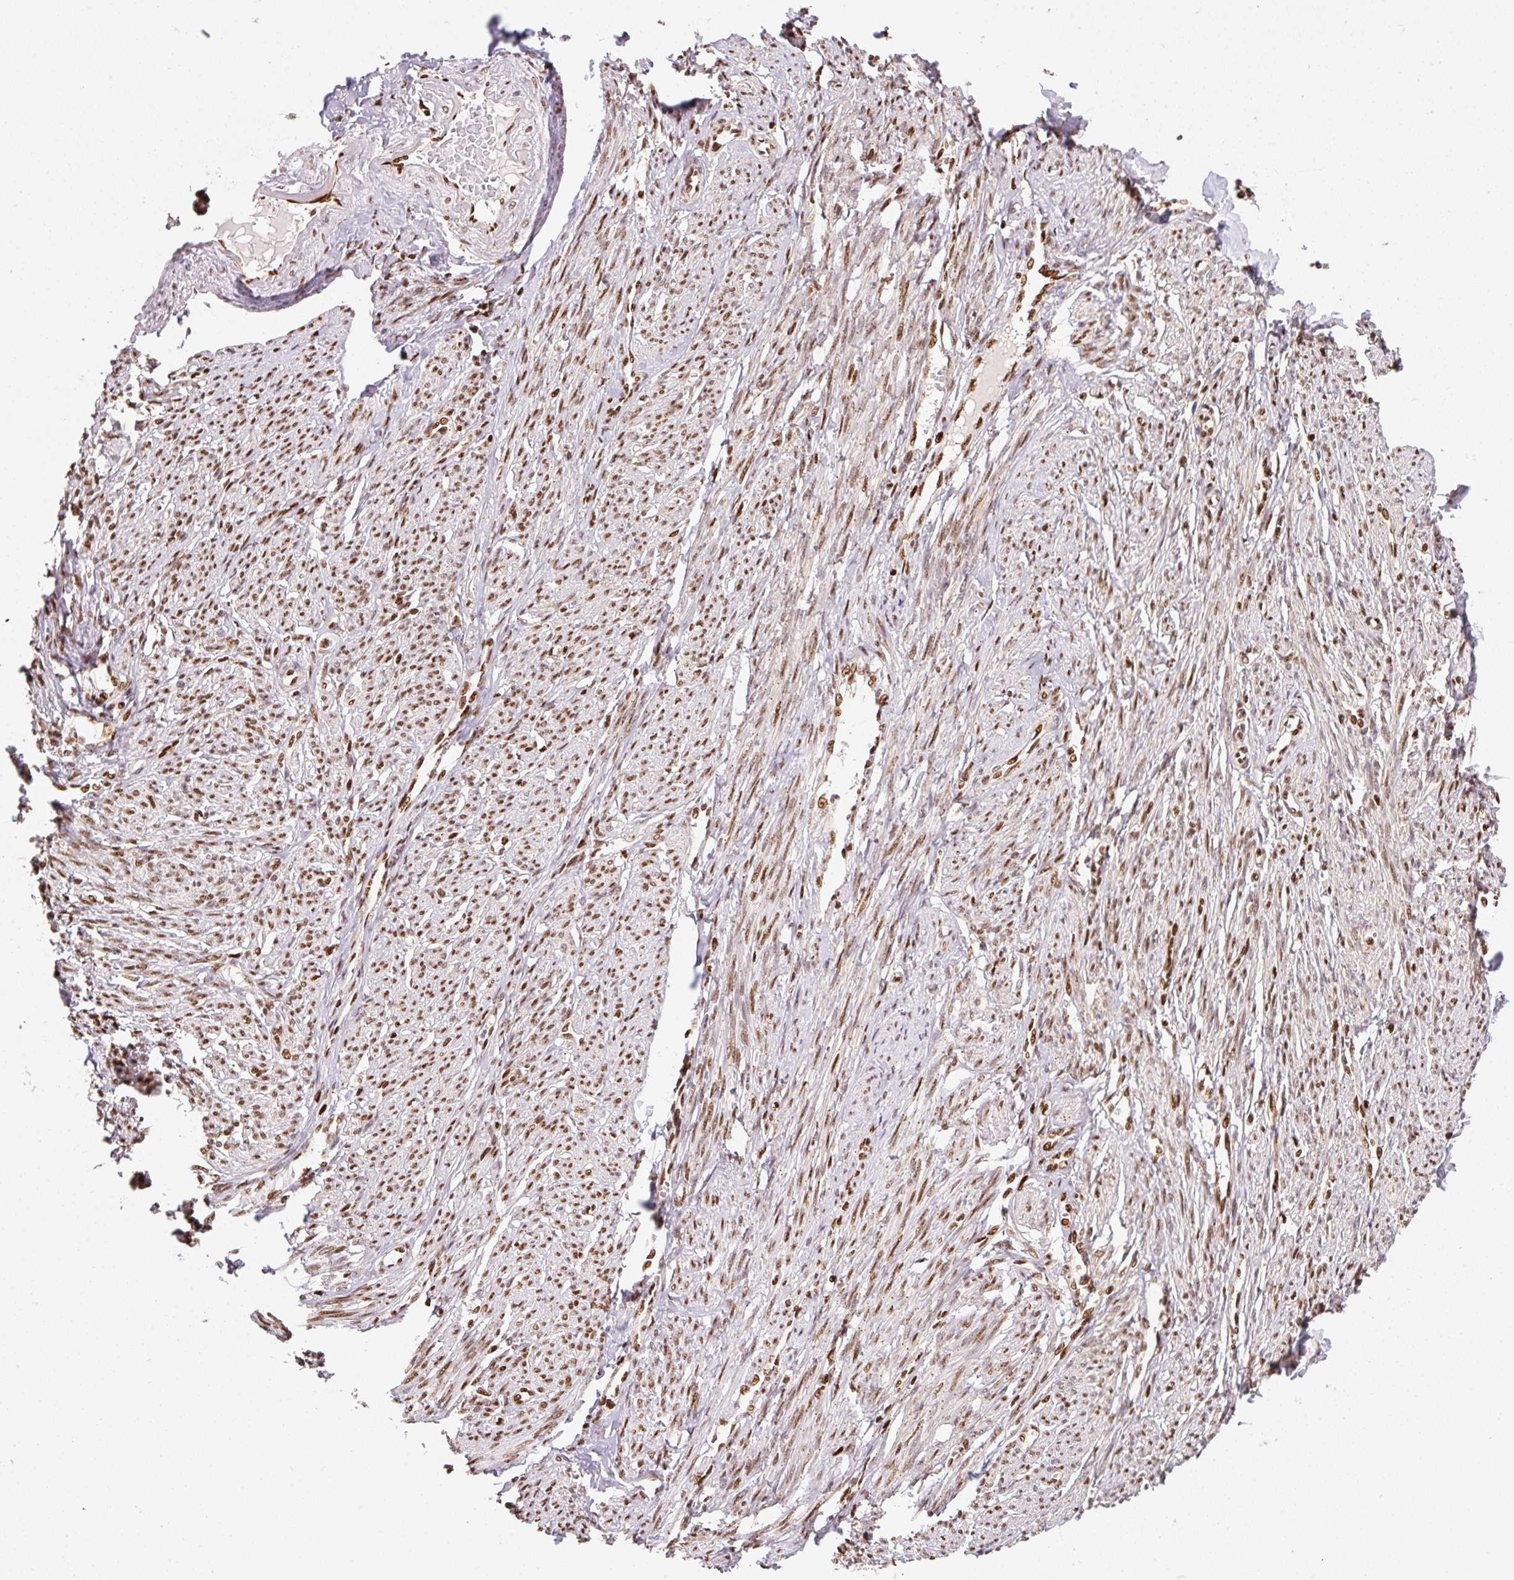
{"staining": {"intensity": "strong", "quantity": ">75%", "location": "nuclear"}, "tissue": "smooth muscle", "cell_type": "Smooth muscle cells", "image_type": "normal", "snomed": [{"axis": "morphology", "description": "Normal tissue, NOS"}, {"axis": "topography", "description": "Smooth muscle"}], "caption": "Immunohistochemical staining of benign human smooth muscle reveals high levels of strong nuclear expression in about >75% of smooth muscle cells.", "gene": "GPR139", "patient": {"sex": "female", "age": 65}}